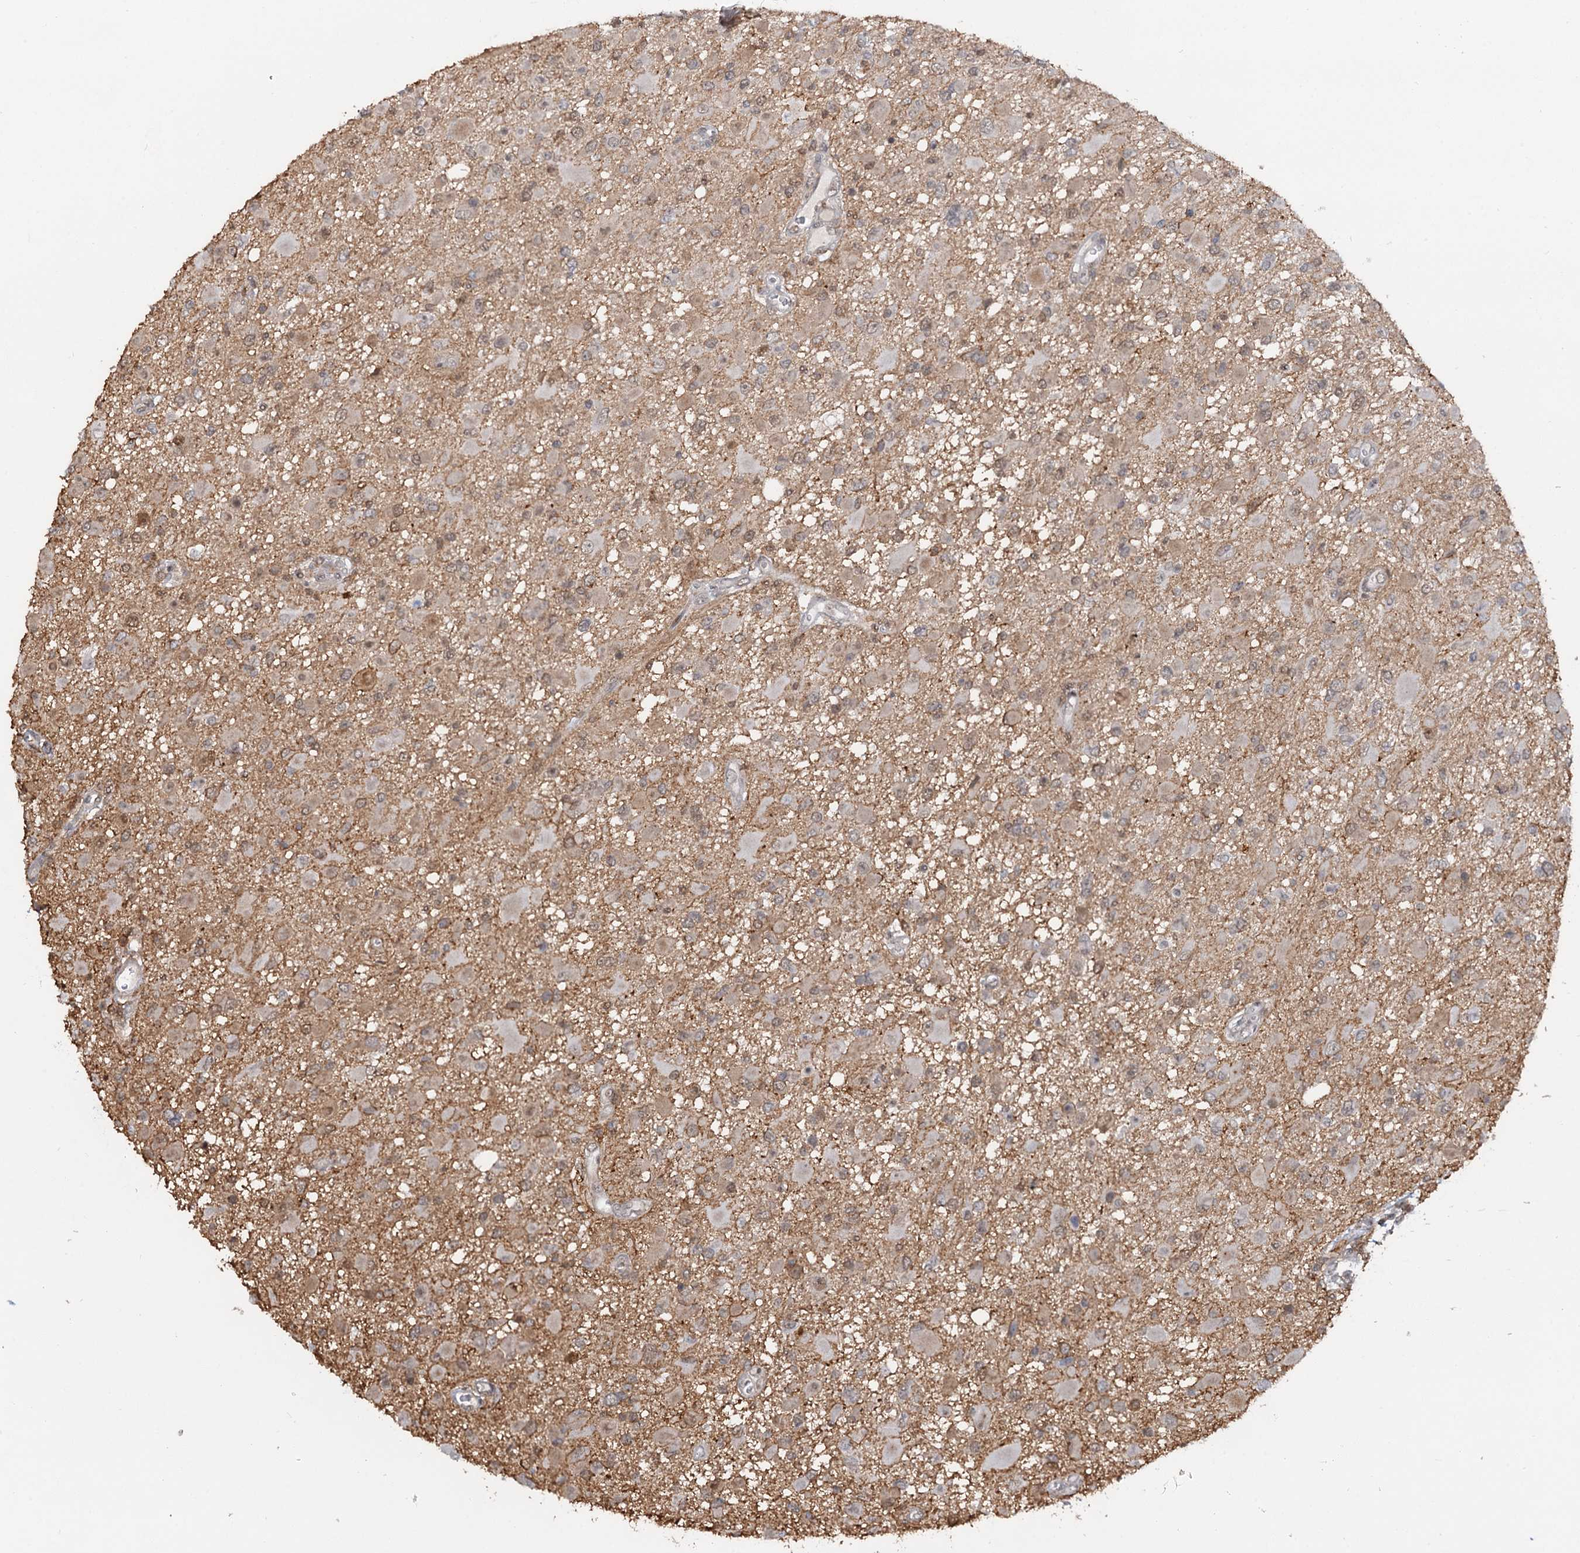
{"staining": {"intensity": "negative", "quantity": "none", "location": "none"}, "tissue": "glioma", "cell_type": "Tumor cells", "image_type": "cancer", "snomed": [{"axis": "morphology", "description": "Glioma, malignant, High grade"}, {"axis": "topography", "description": "Brain"}], "caption": "IHC of human malignant glioma (high-grade) reveals no expression in tumor cells.", "gene": "ZNF609", "patient": {"sex": "male", "age": 53}}